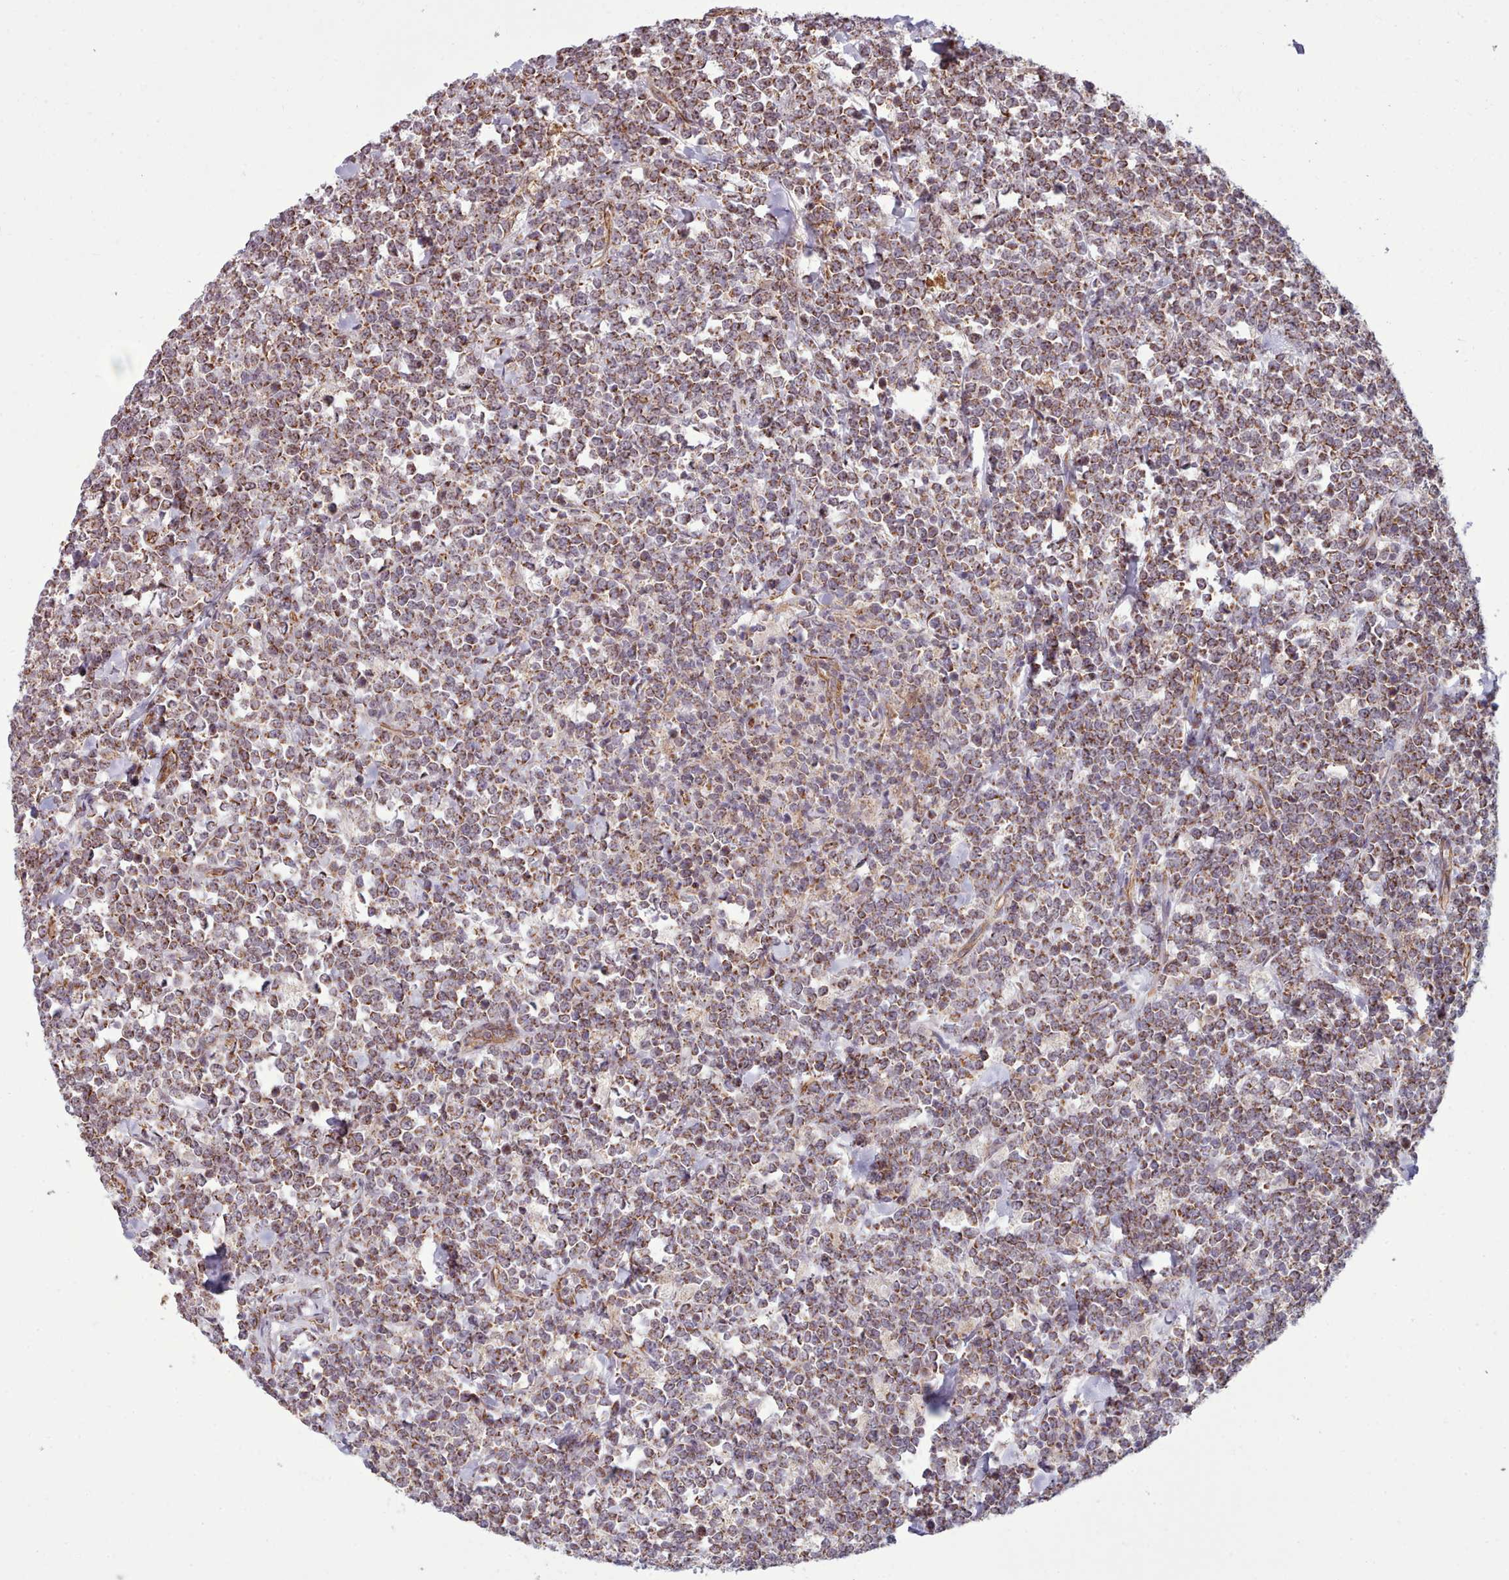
{"staining": {"intensity": "moderate", "quantity": ">75%", "location": "cytoplasmic/membranous"}, "tissue": "lymphoma", "cell_type": "Tumor cells", "image_type": "cancer", "snomed": [{"axis": "morphology", "description": "Malignant lymphoma, non-Hodgkin's type, High grade"}, {"axis": "topography", "description": "Small intestine"}, {"axis": "topography", "description": "Colon"}], "caption": "A histopathology image showing moderate cytoplasmic/membranous positivity in about >75% of tumor cells in malignant lymphoma, non-Hodgkin's type (high-grade), as visualized by brown immunohistochemical staining.", "gene": "MRPL46", "patient": {"sex": "male", "age": 8}}